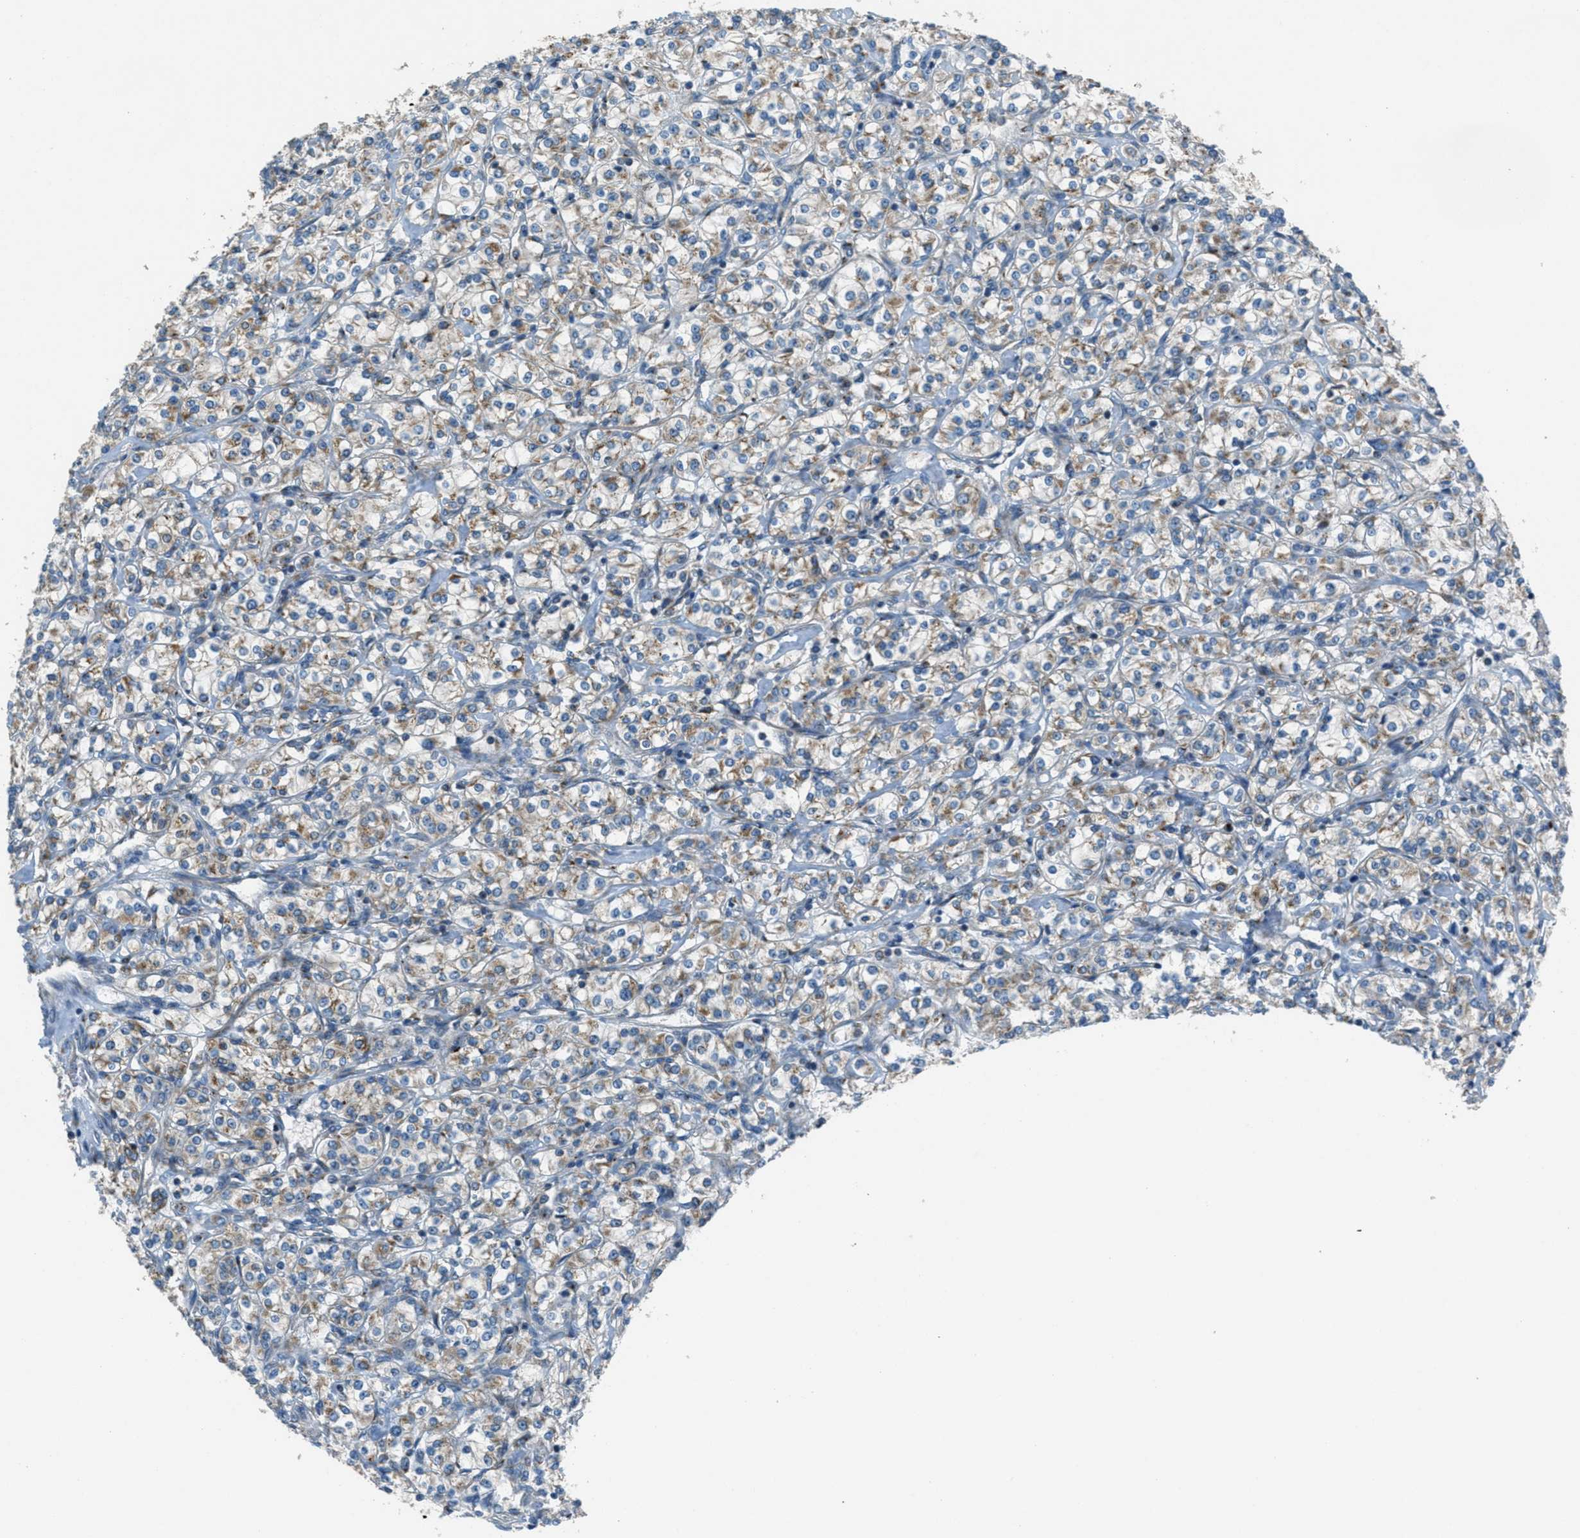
{"staining": {"intensity": "moderate", "quantity": ">75%", "location": "cytoplasmic/membranous"}, "tissue": "renal cancer", "cell_type": "Tumor cells", "image_type": "cancer", "snomed": [{"axis": "morphology", "description": "Adenocarcinoma, NOS"}, {"axis": "topography", "description": "Kidney"}], "caption": "Tumor cells reveal medium levels of moderate cytoplasmic/membranous expression in approximately >75% of cells in human renal cancer.", "gene": "BCKDK", "patient": {"sex": "male", "age": 77}}